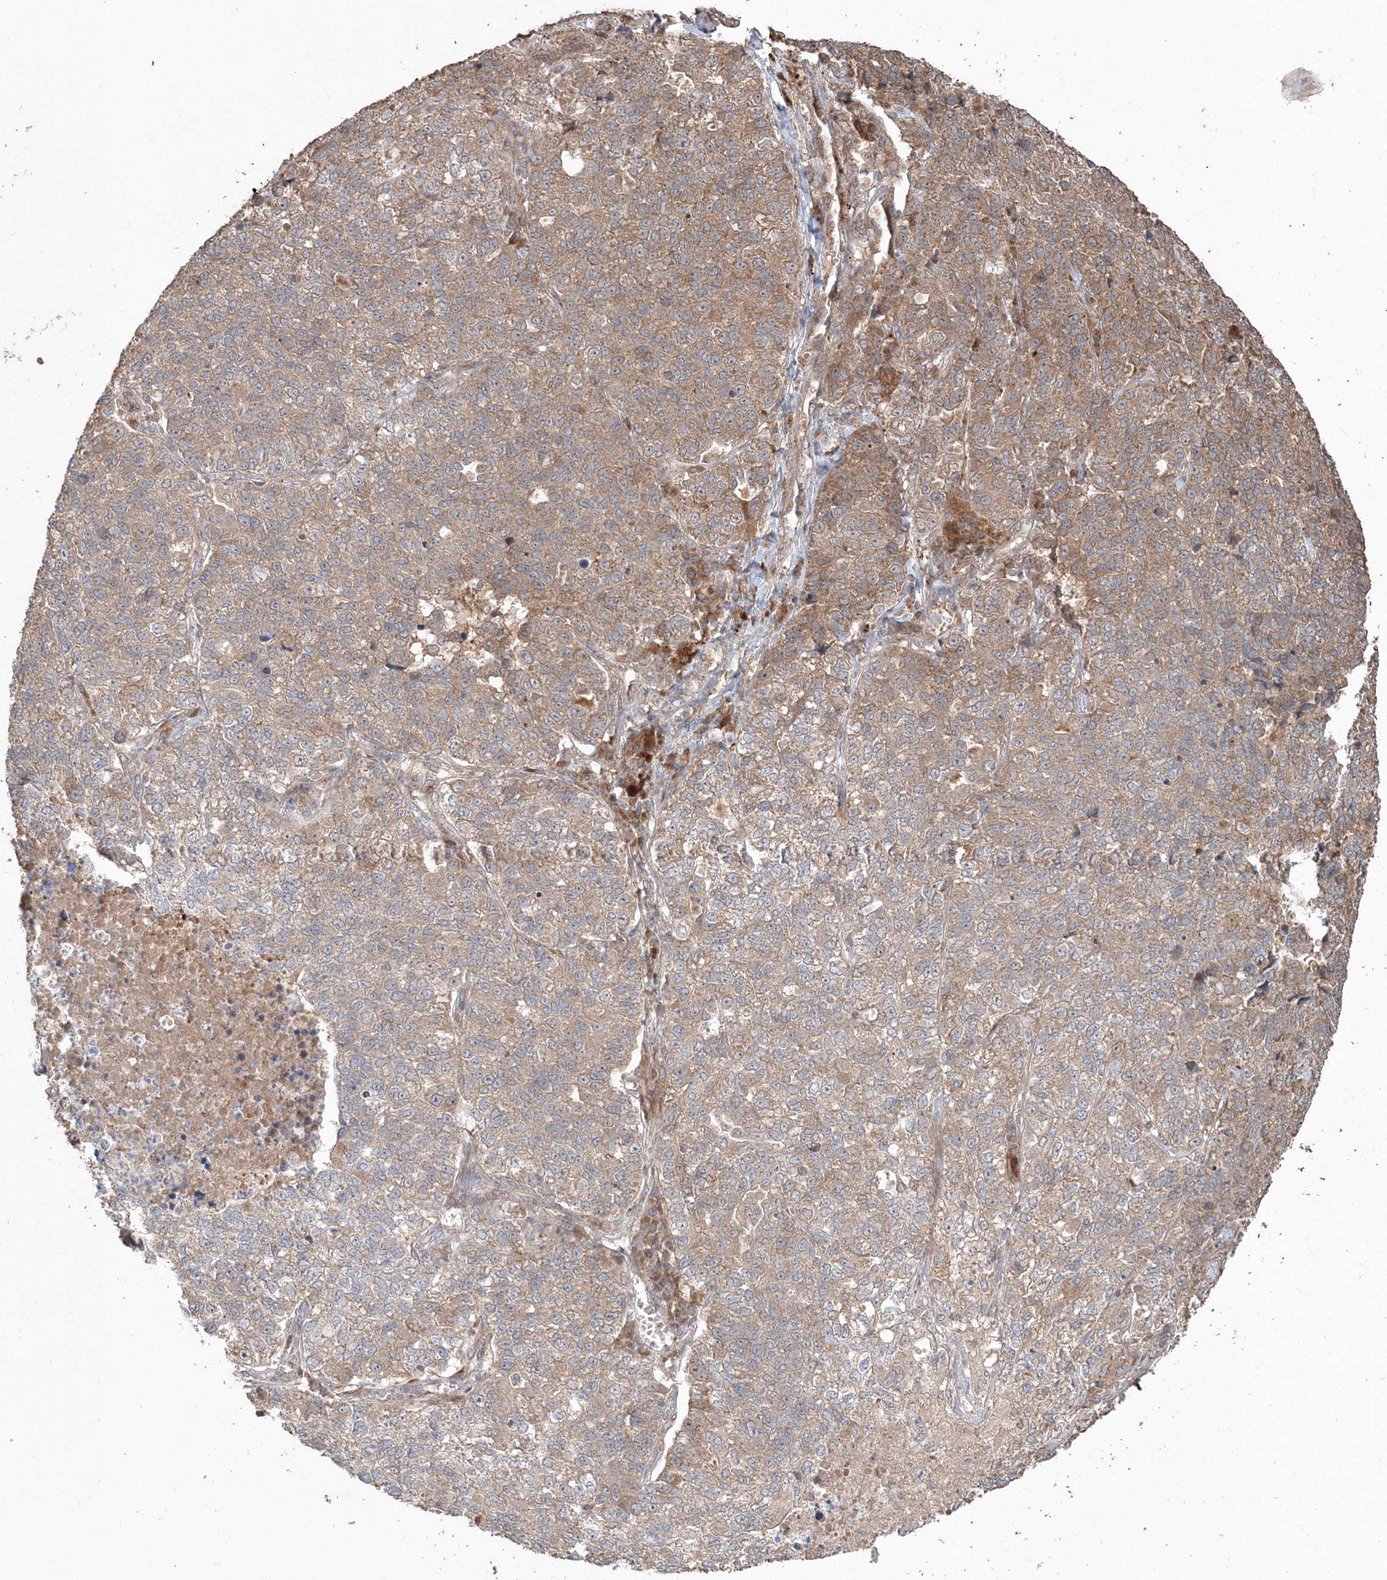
{"staining": {"intensity": "moderate", "quantity": ">75%", "location": "cytoplasmic/membranous"}, "tissue": "lung cancer", "cell_type": "Tumor cells", "image_type": "cancer", "snomed": [{"axis": "morphology", "description": "Adenocarcinoma, NOS"}, {"axis": "topography", "description": "Lung"}], "caption": "Approximately >75% of tumor cells in lung cancer (adenocarcinoma) demonstrate moderate cytoplasmic/membranous protein expression as visualized by brown immunohistochemical staining.", "gene": "ANAPC16", "patient": {"sex": "male", "age": 49}}